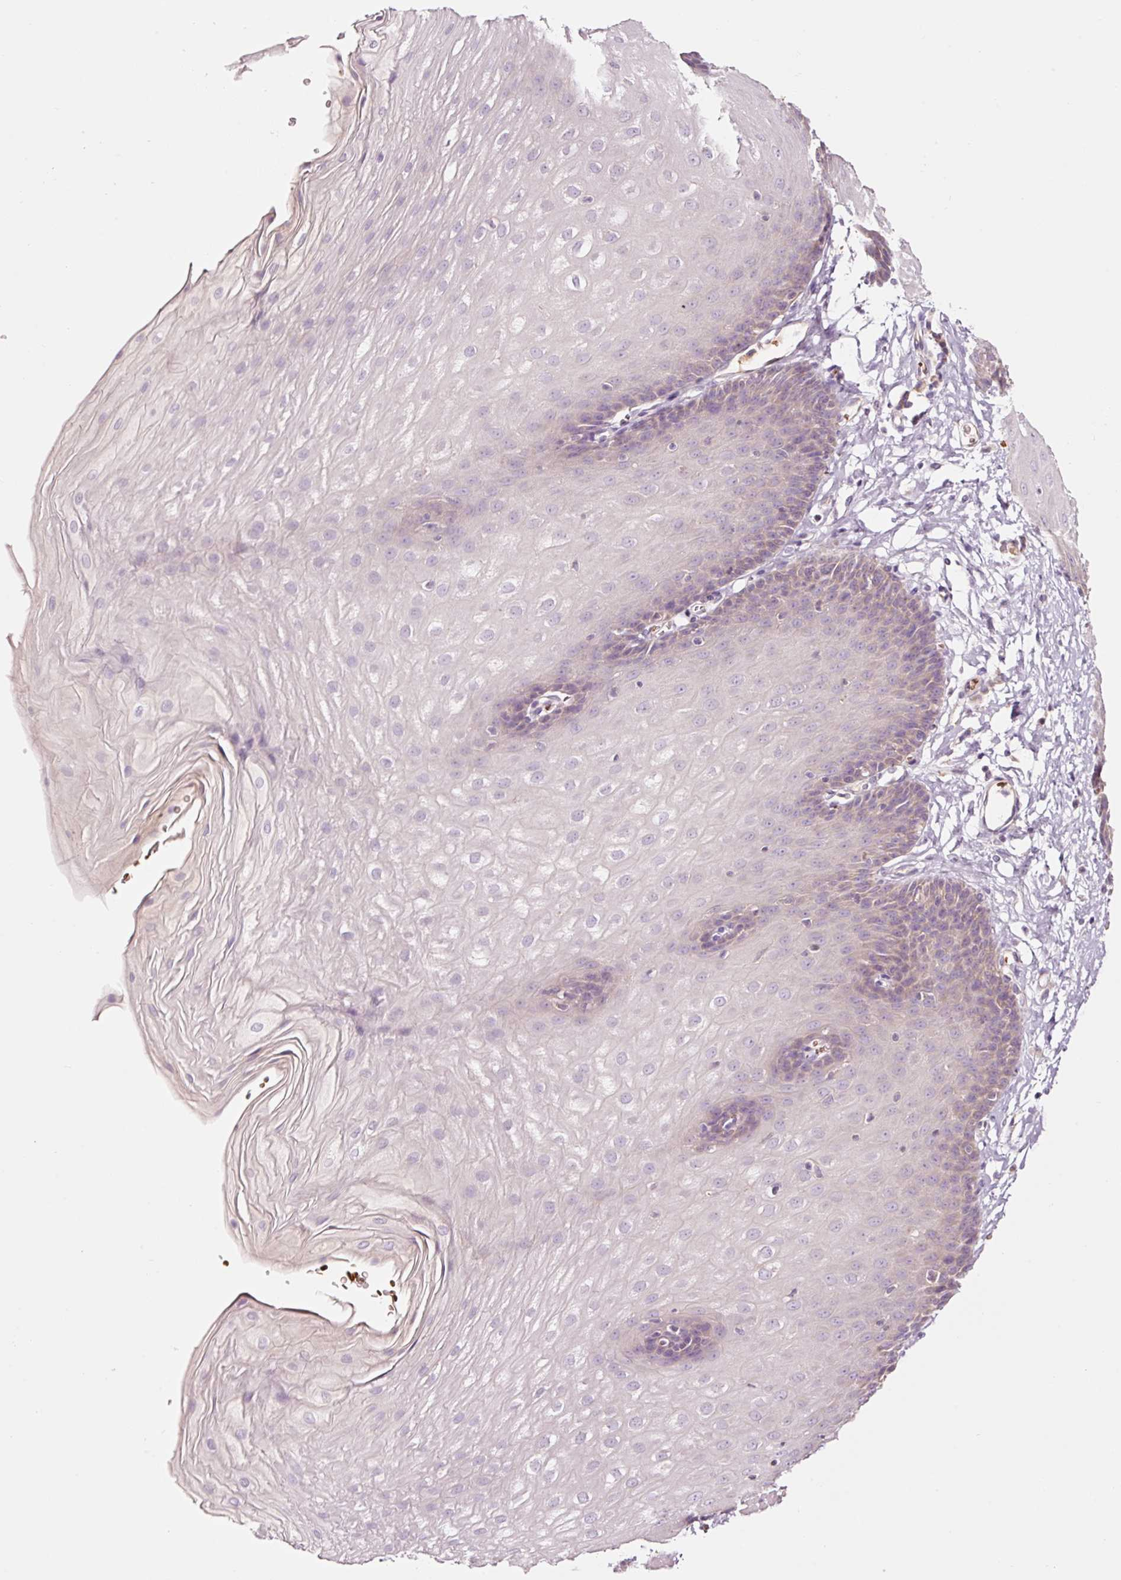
{"staining": {"intensity": "weak", "quantity": "<25%", "location": "cytoplasmic/membranous"}, "tissue": "esophagus", "cell_type": "Squamous epithelial cells", "image_type": "normal", "snomed": [{"axis": "morphology", "description": "Normal tissue, NOS"}, {"axis": "topography", "description": "Esophagus"}], "caption": "DAB immunohistochemical staining of unremarkable esophagus shows no significant positivity in squamous epithelial cells. The staining is performed using DAB (3,3'-diaminobenzidine) brown chromogen with nuclei counter-stained in using hematoxylin.", "gene": "LDHAL6B", "patient": {"sex": "male", "age": 70}}